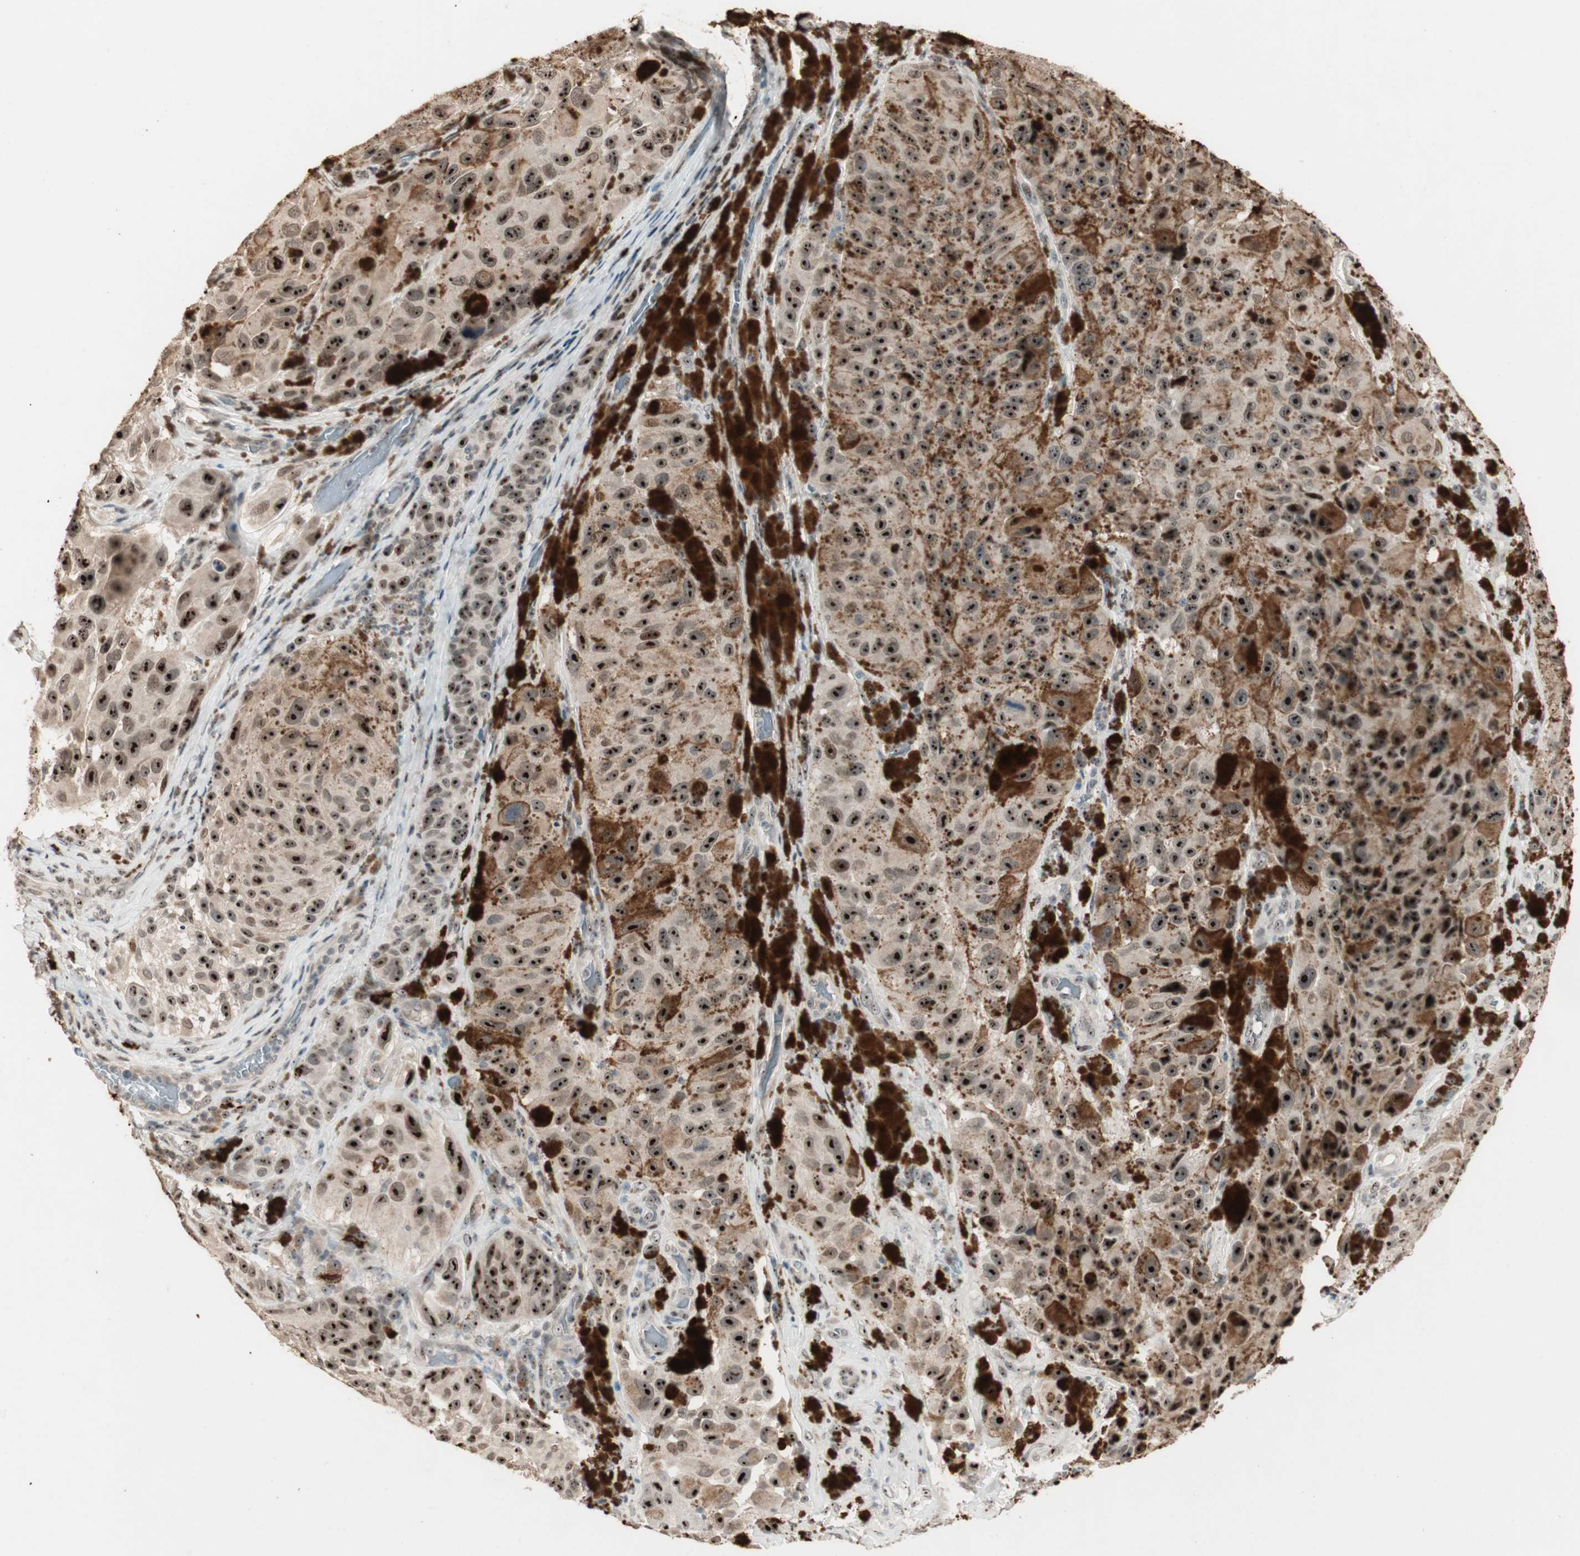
{"staining": {"intensity": "strong", "quantity": ">75%", "location": "nuclear"}, "tissue": "melanoma", "cell_type": "Tumor cells", "image_type": "cancer", "snomed": [{"axis": "morphology", "description": "Malignant melanoma, NOS"}, {"axis": "topography", "description": "Skin"}], "caption": "Tumor cells demonstrate strong nuclear positivity in approximately >75% of cells in malignant melanoma. Using DAB (3,3'-diaminobenzidine) (brown) and hematoxylin (blue) stains, captured at high magnification using brightfield microscopy.", "gene": "ETV4", "patient": {"sex": "female", "age": 73}}